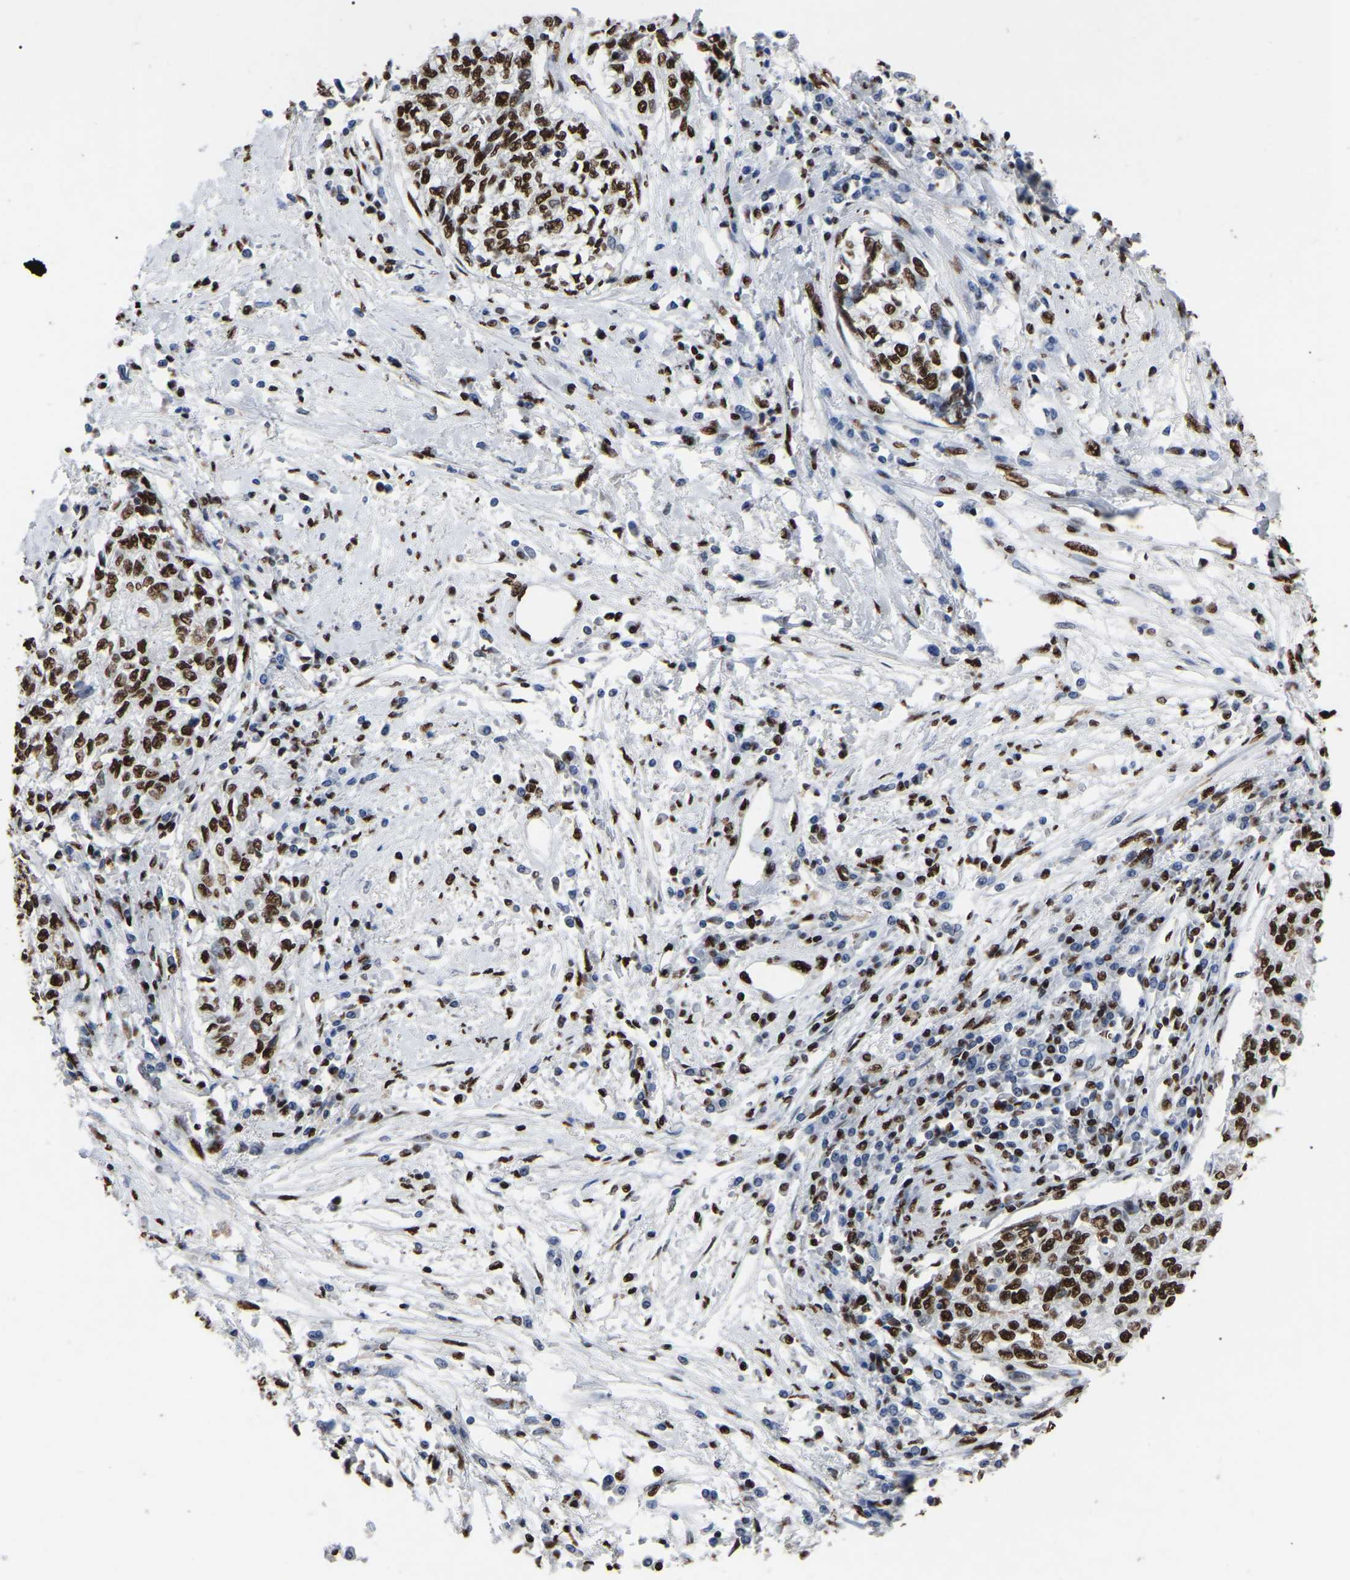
{"staining": {"intensity": "strong", "quantity": ">75%", "location": "nuclear"}, "tissue": "cervical cancer", "cell_type": "Tumor cells", "image_type": "cancer", "snomed": [{"axis": "morphology", "description": "Squamous cell carcinoma, NOS"}, {"axis": "topography", "description": "Cervix"}], "caption": "Immunohistochemistry of cervical cancer exhibits high levels of strong nuclear staining in about >75% of tumor cells. (IHC, brightfield microscopy, high magnification).", "gene": "RBL2", "patient": {"sex": "female", "age": 57}}